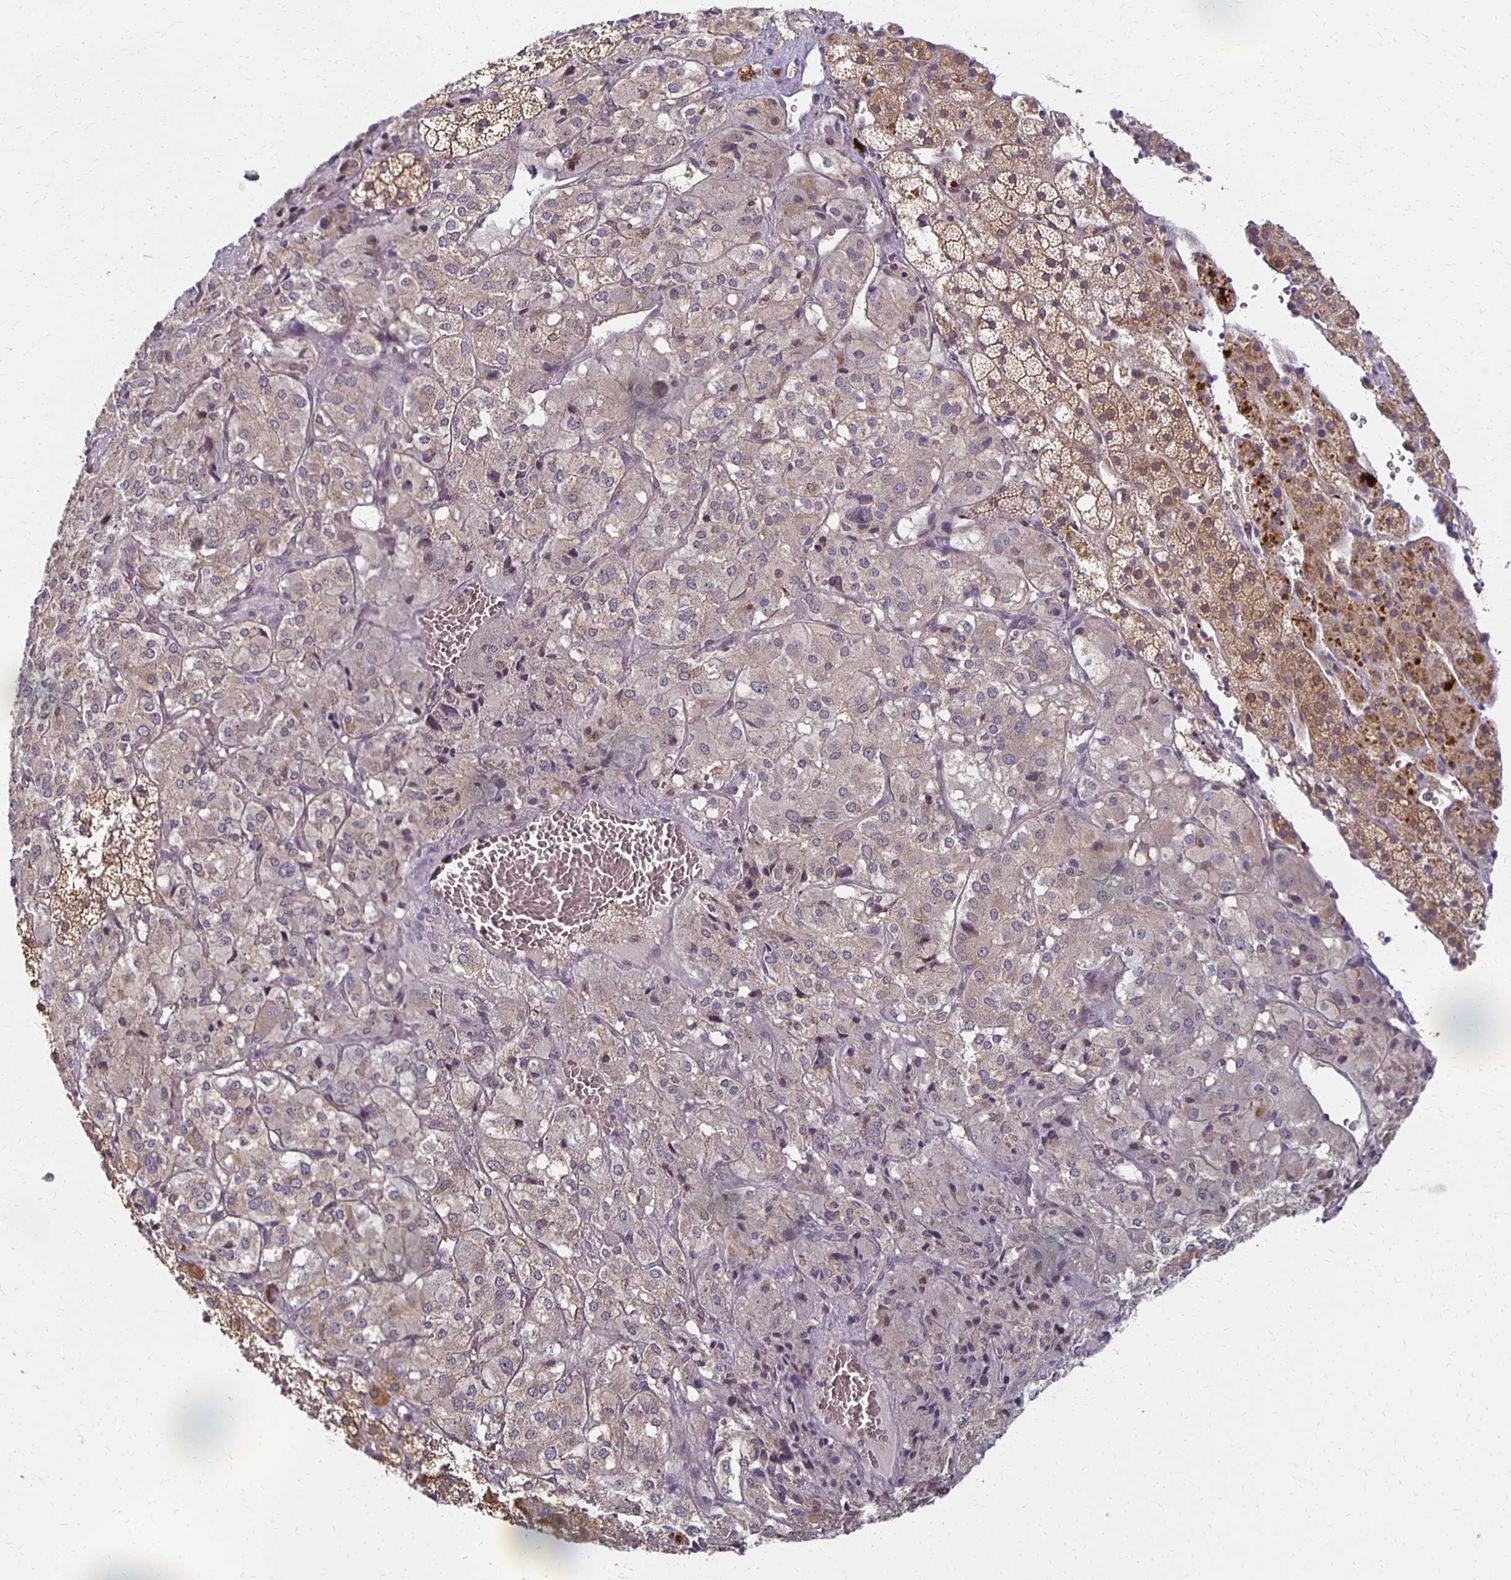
{"staining": {"intensity": "moderate", "quantity": ">75%", "location": "cytoplasmic/membranous"}, "tissue": "adrenal gland", "cell_type": "Glandular cells", "image_type": "normal", "snomed": [{"axis": "morphology", "description": "Normal tissue, NOS"}, {"axis": "topography", "description": "Adrenal gland"}], "caption": "Immunohistochemical staining of unremarkable adrenal gland demonstrates >75% levels of moderate cytoplasmic/membranous protein expression in about >75% of glandular cells.", "gene": "GPX4", "patient": {"sex": "male", "age": 53}}